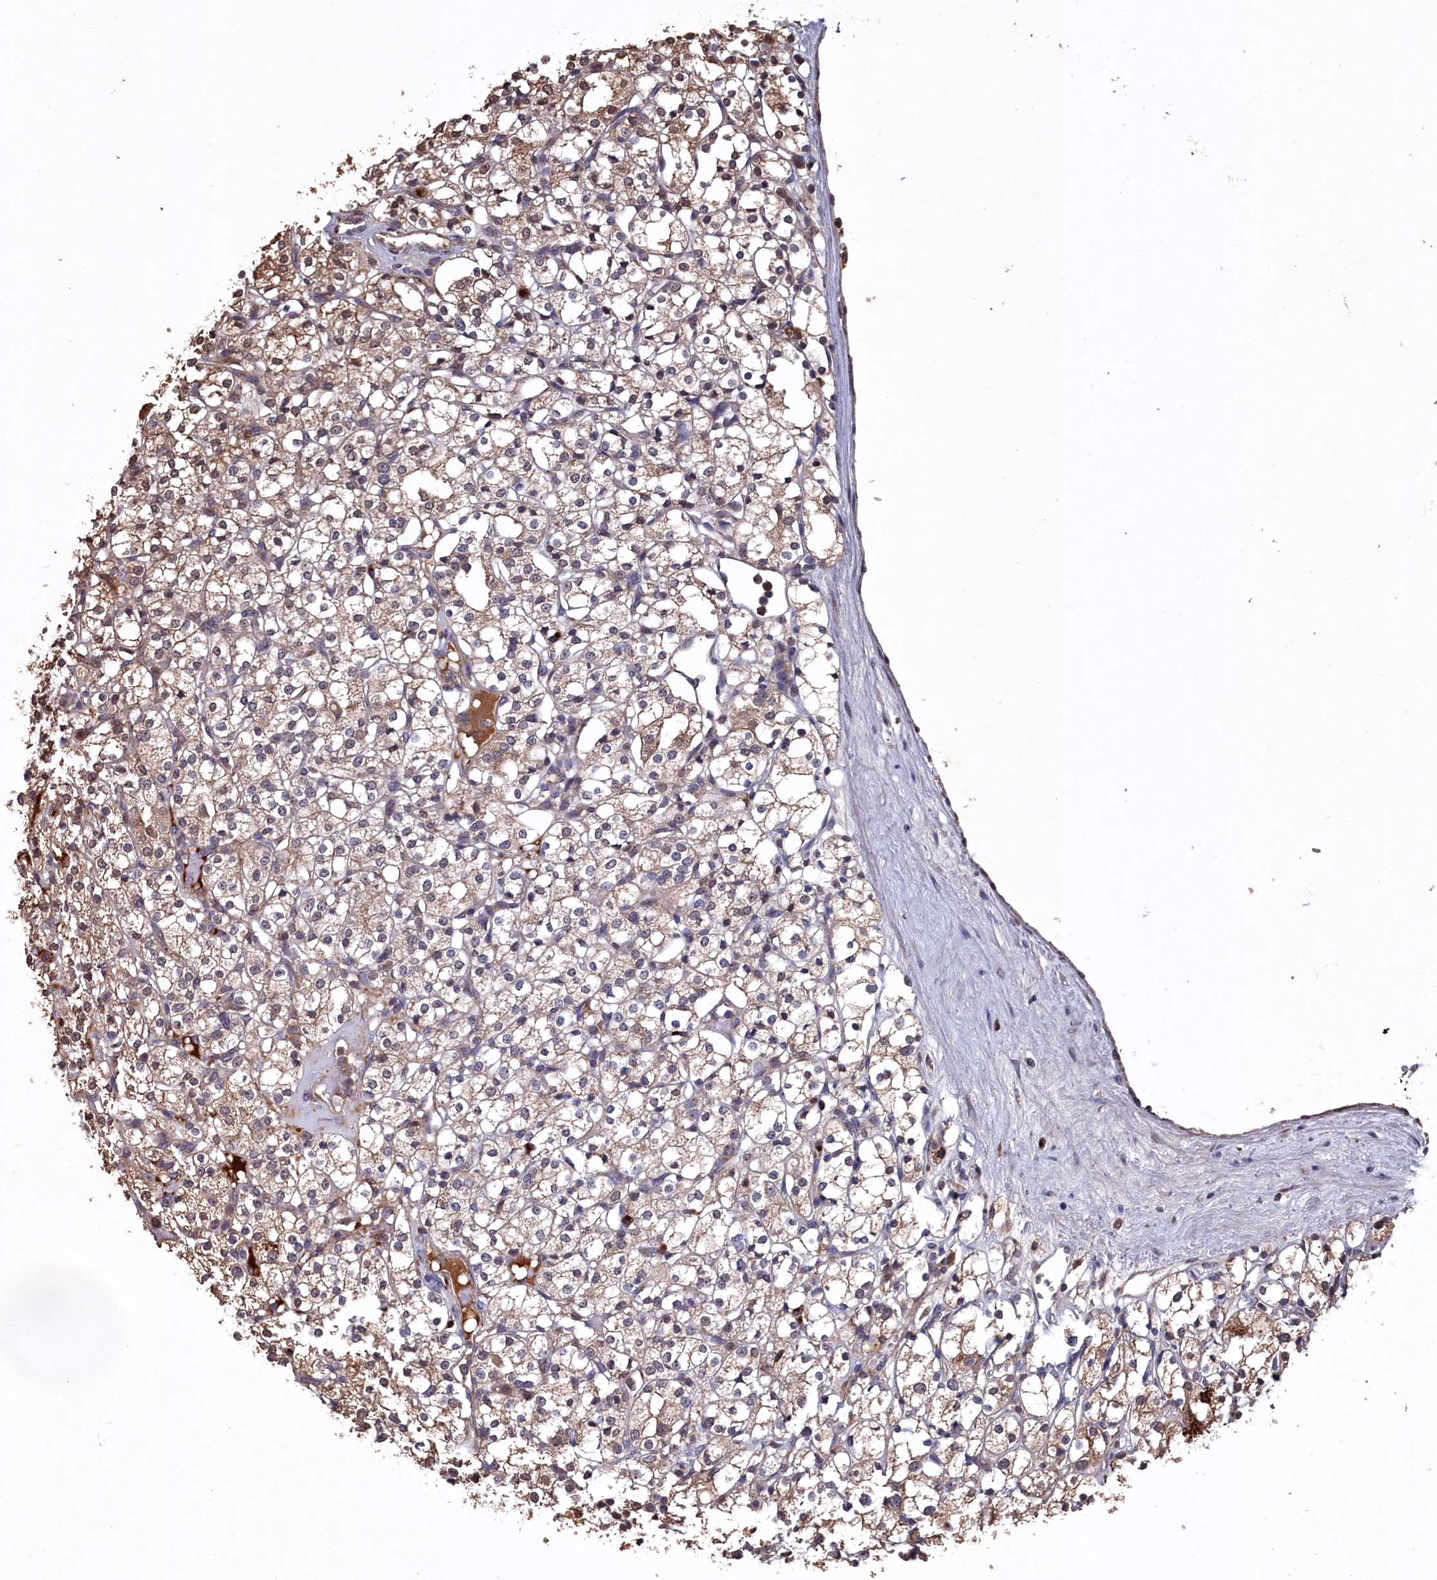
{"staining": {"intensity": "weak", "quantity": "25%-75%", "location": "cytoplasmic/membranous"}, "tissue": "renal cancer", "cell_type": "Tumor cells", "image_type": "cancer", "snomed": [{"axis": "morphology", "description": "Adenocarcinoma, NOS"}, {"axis": "topography", "description": "Kidney"}], "caption": "This is an image of immunohistochemistry staining of renal cancer (adenocarcinoma), which shows weak staining in the cytoplasmic/membranous of tumor cells.", "gene": "NAA60", "patient": {"sex": "male", "age": 77}}